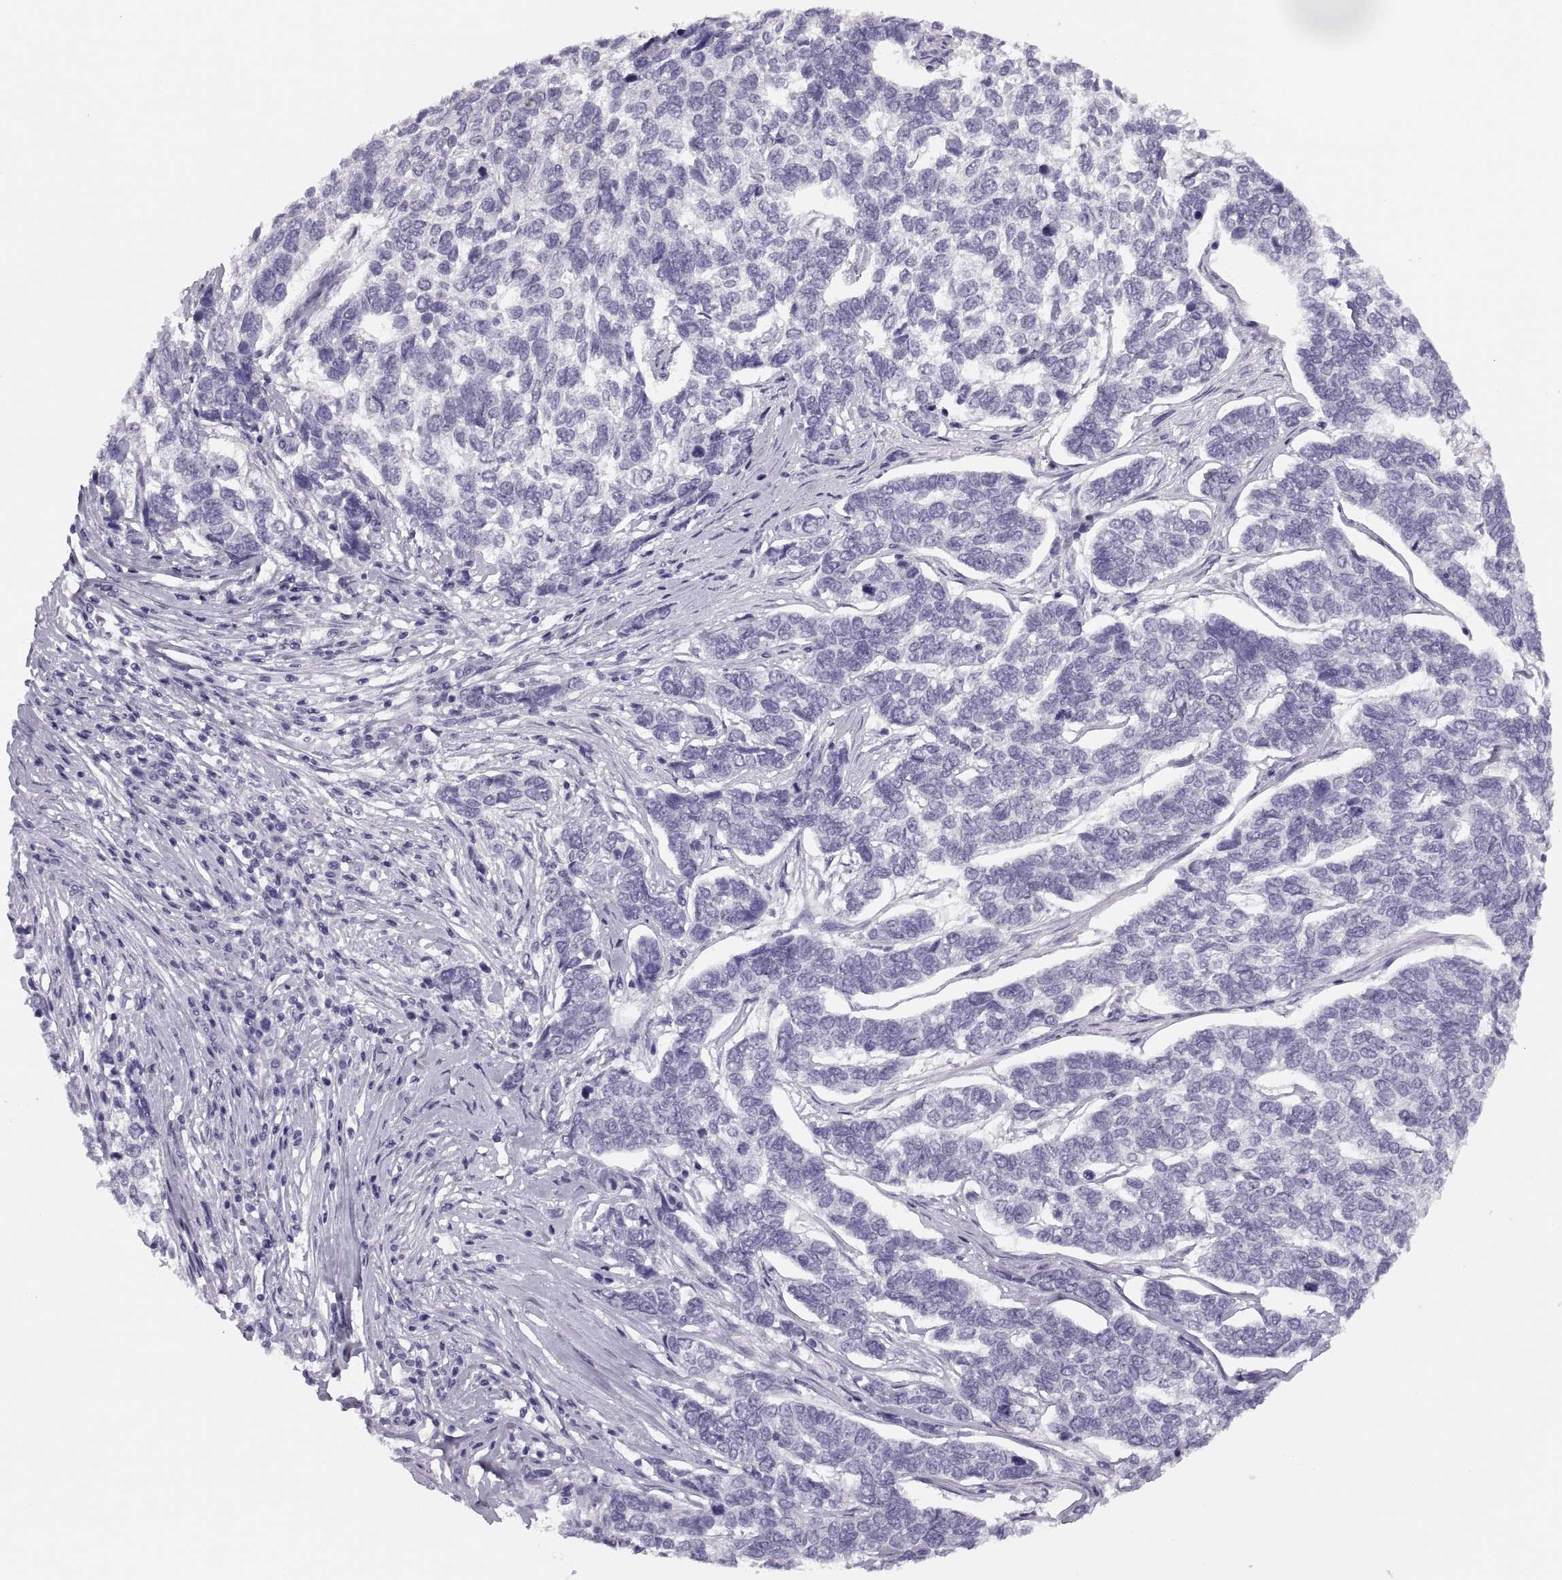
{"staining": {"intensity": "negative", "quantity": "none", "location": "none"}, "tissue": "skin cancer", "cell_type": "Tumor cells", "image_type": "cancer", "snomed": [{"axis": "morphology", "description": "Basal cell carcinoma"}, {"axis": "topography", "description": "Skin"}], "caption": "There is no significant positivity in tumor cells of skin cancer.", "gene": "FAM24A", "patient": {"sex": "female", "age": 65}}